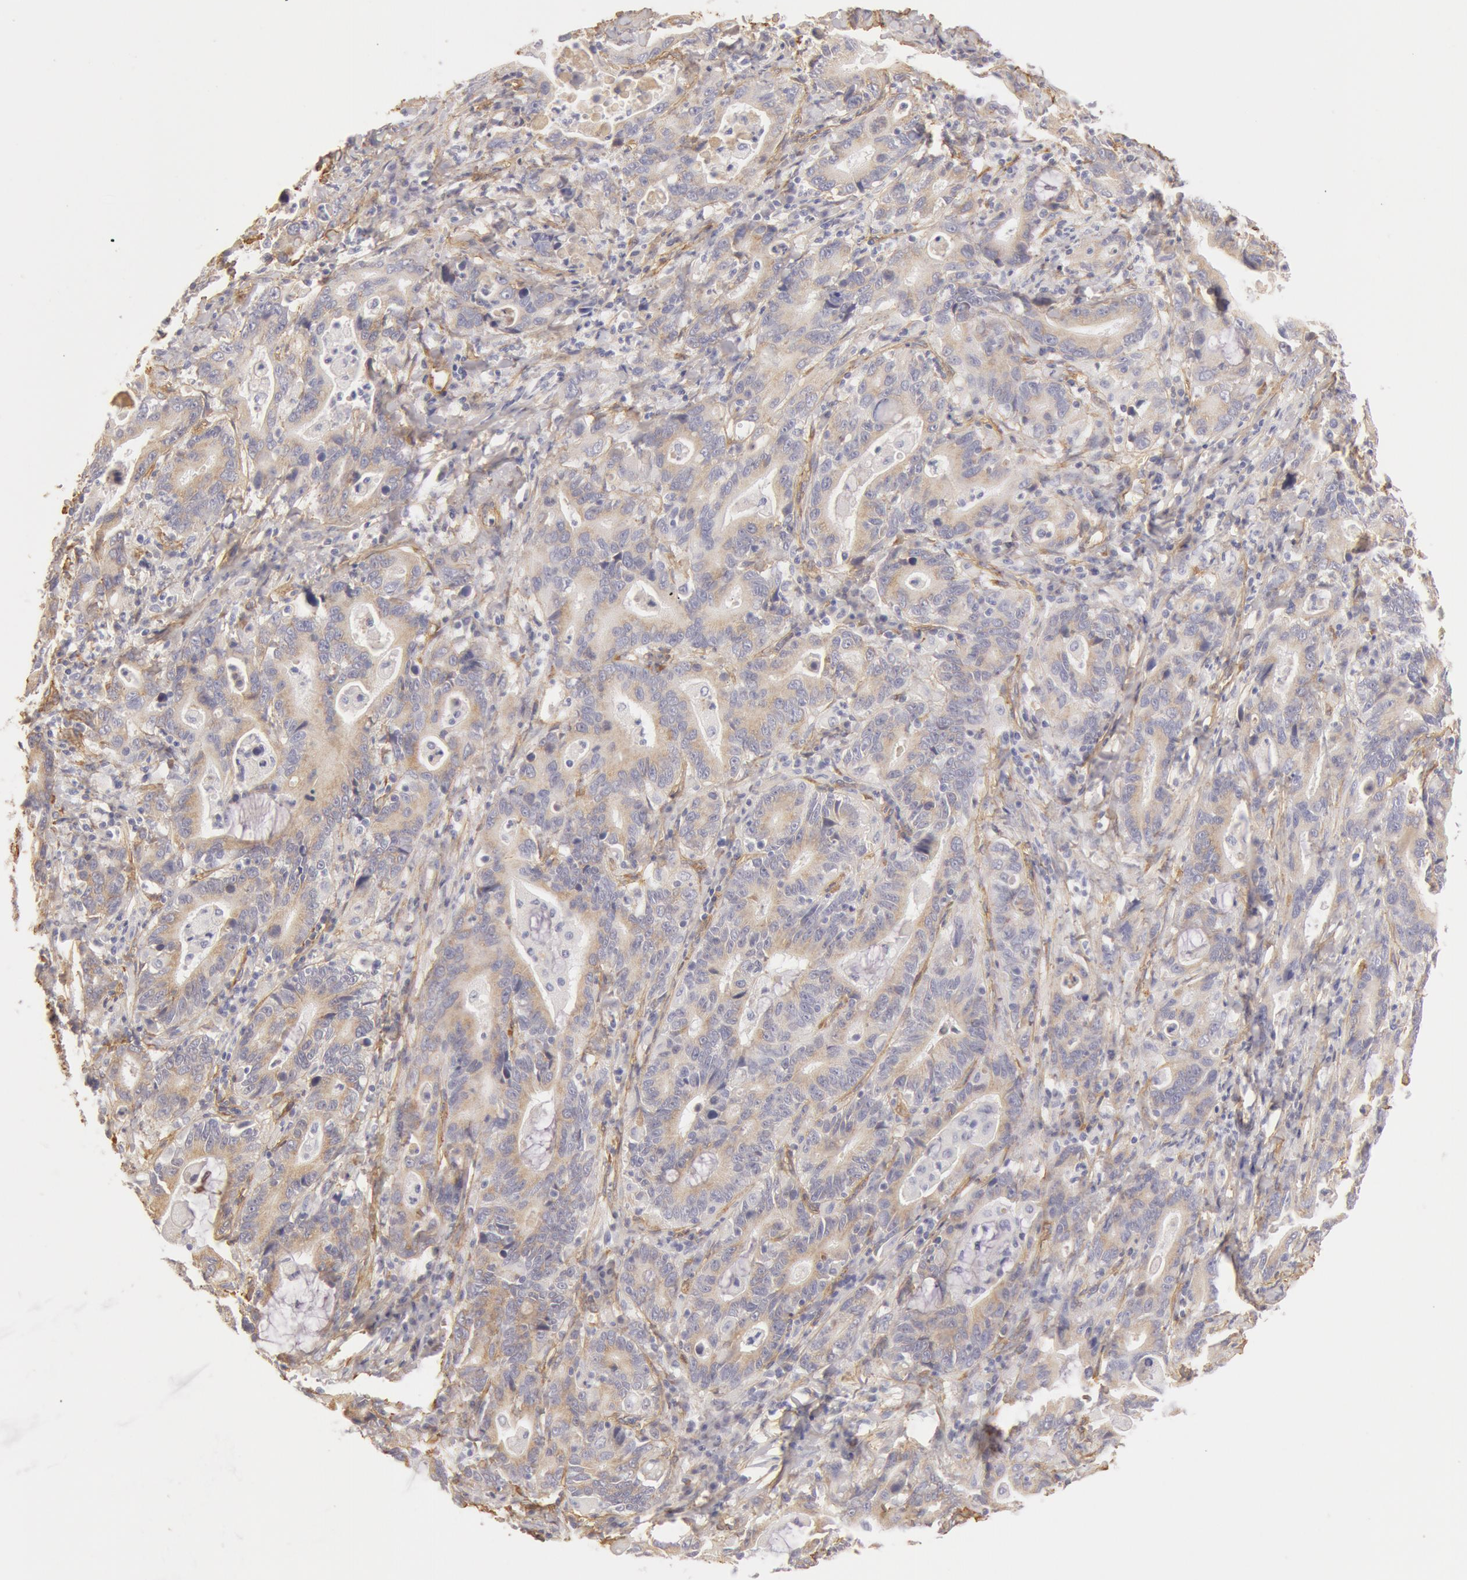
{"staining": {"intensity": "negative", "quantity": "none", "location": "none"}, "tissue": "stomach cancer", "cell_type": "Tumor cells", "image_type": "cancer", "snomed": [{"axis": "morphology", "description": "Adenocarcinoma, NOS"}, {"axis": "topography", "description": "Stomach, upper"}], "caption": "Tumor cells show no significant protein positivity in adenocarcinoma (stomach).", "gene": "COL4A1", "patient": {"sex": "male", "age": 63}}